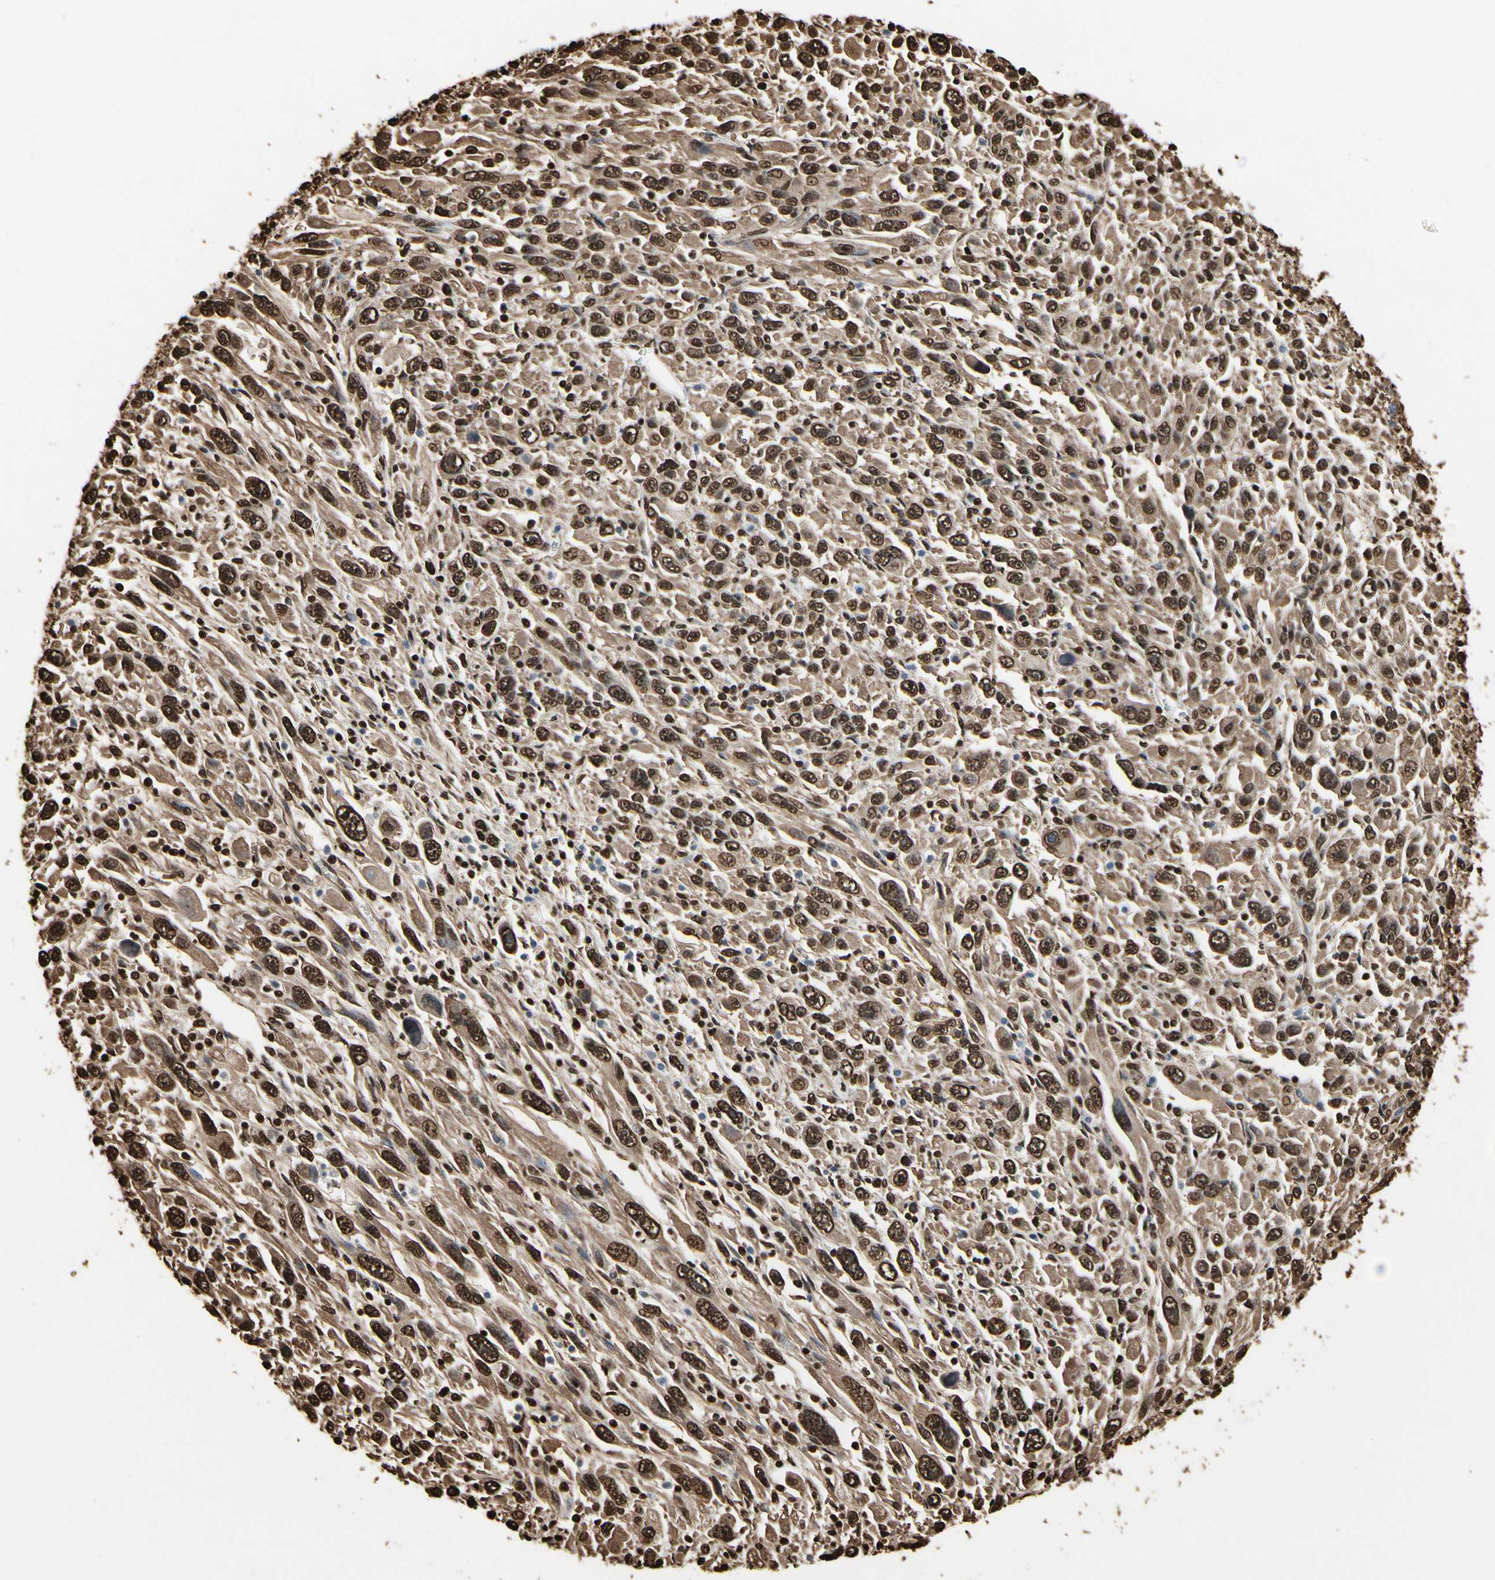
{"staining": {"intensity": "strong", "quantity": ">75%", "location": "cytoplasmic/membranous,nuclear"}, "tissue": "melanoma", "cell_type": "Tumor cells", "image_type": "cancer", "snomed": [{"axis": "morphology", "description": "Malignant melanoma, Metastatic site"}, {"axis": "topography", "description": "Skin"}], "caption": "A photomicrograph showing strong cytoplasmic/membranous and nuclear expression in approximately >75% of tumor cells in malignant melanoma (metastatic site), as visualized by brown immunohistochemical staining.", "gene": "HNRNPK", "patient": {"sex": "female", "age": 56}}